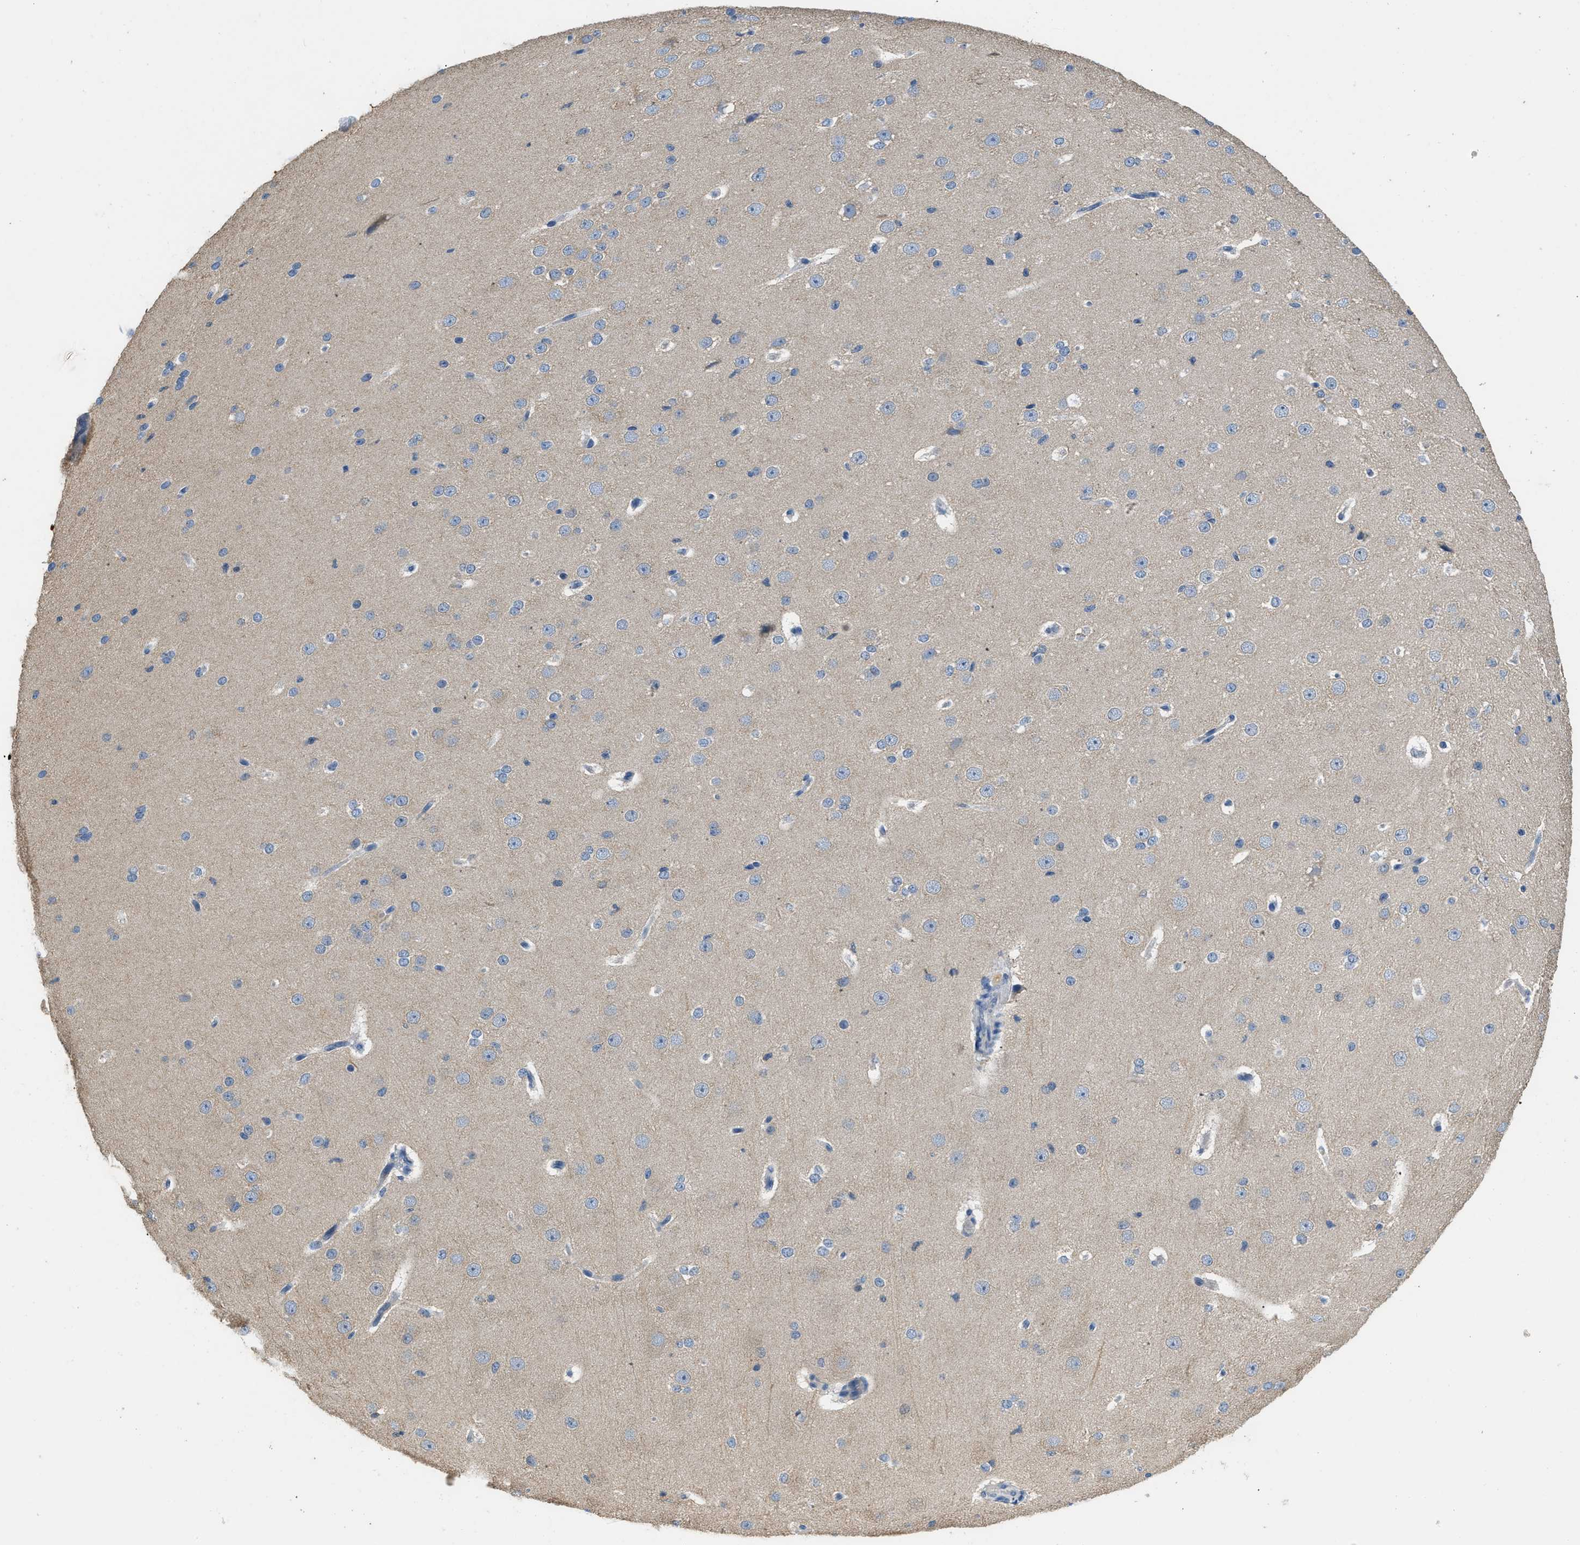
{"staining": {"intensity": "negative", "quantity": "none", "location": "none"}, "tissue": "cerebral cortex", "cell_type": "Endothelial cells", "image_type": "normal", "snomed": [{"axis": "morphology", "description": "Normal tissue, NOS"}, {"axis": "morphology", "description": "Developmental malformation"}, {"axis": "topography", "description": "Cerebral cortex"}], "caption": "Immunohistochemical staining of normal cerebral cortex exhibits no significant expression in endothelial cells. The staining is performed using DAB brown chromogen with nuclei counter-stained in using hematoxylin.", "gene": "TOMM34", "patient": {"sex": "female", "age": 30}}